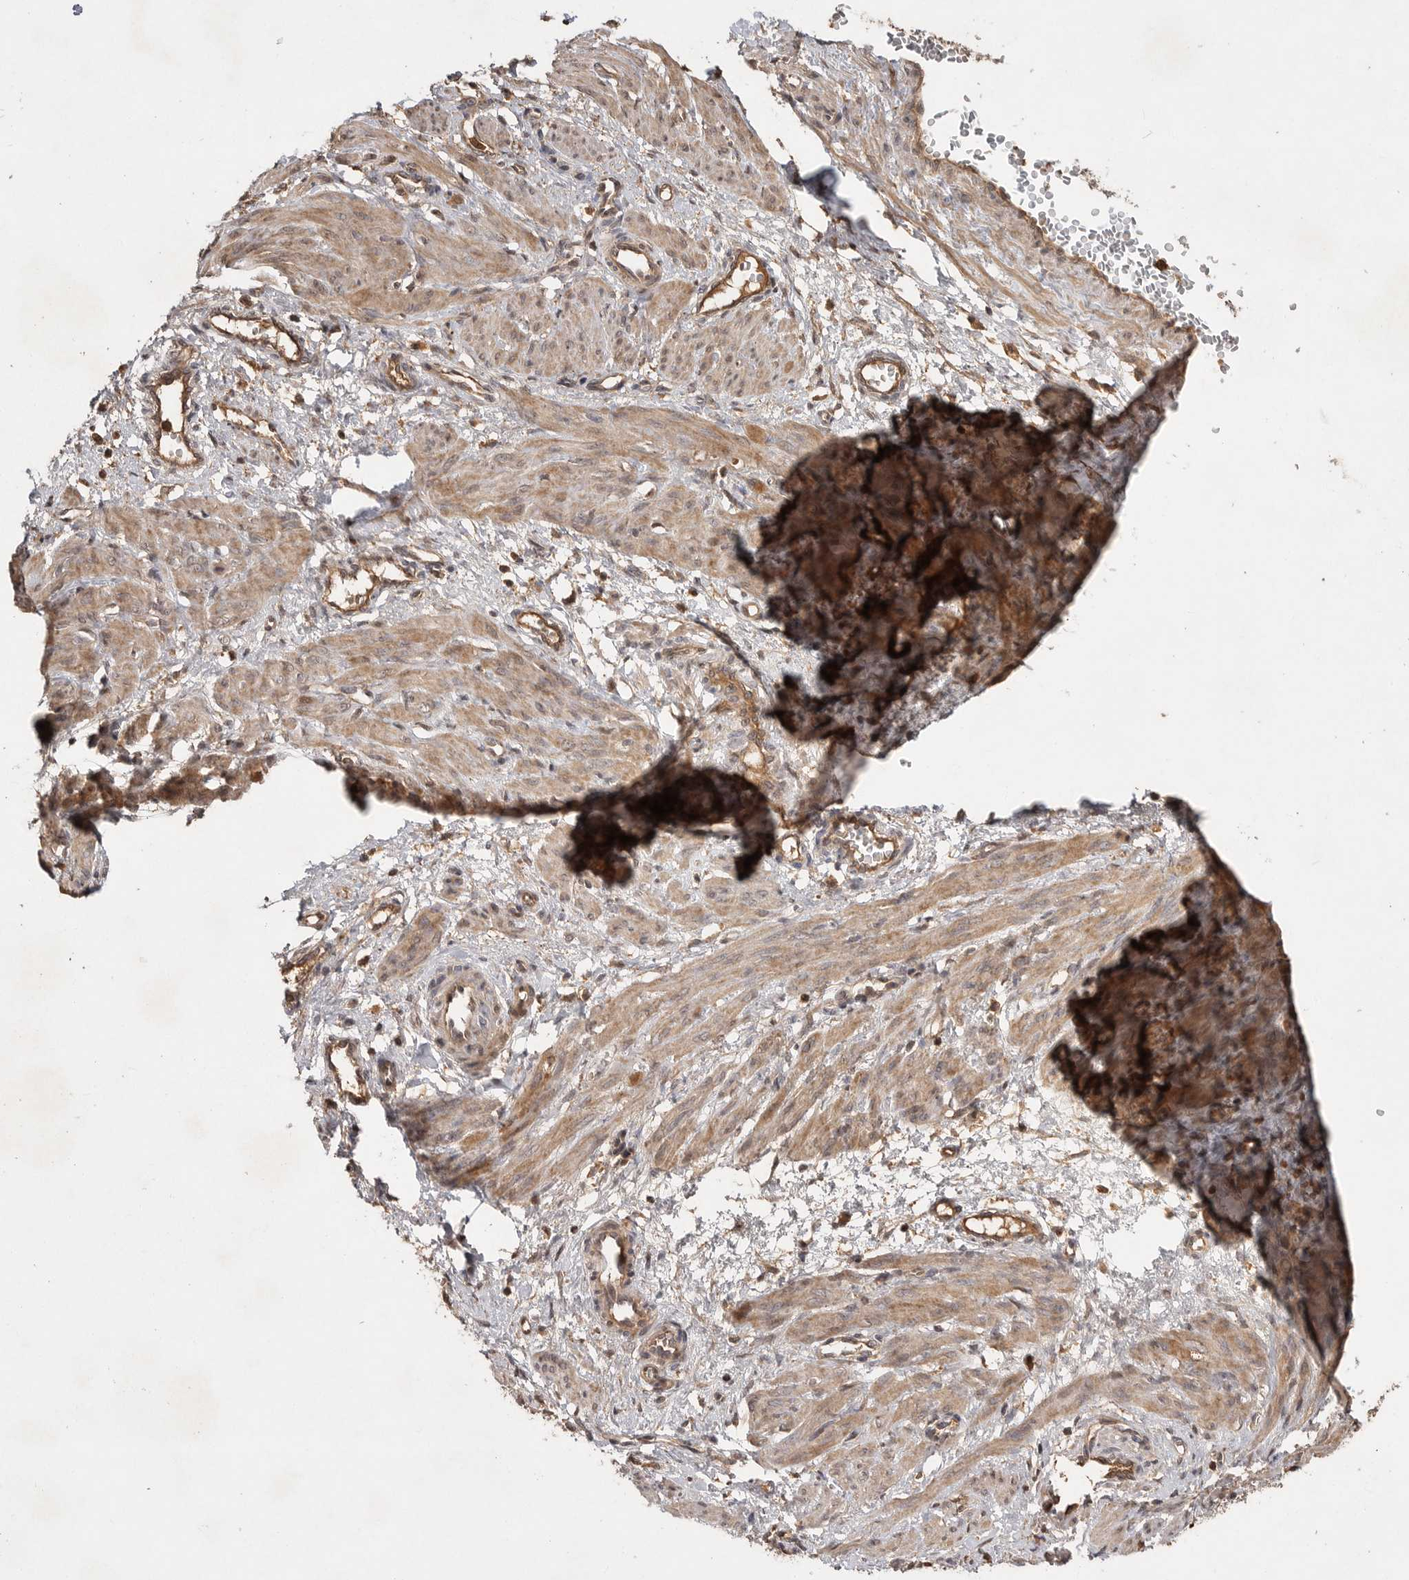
{"staining": {"intensity": "moderate", "quantity": "25%-75%", "location": "cytoplasmic/membranous"}, "tissue": "smooth muscle", "cell_type": "Smooth muscle cells", "image_type": "normal", "snomed": [{"axis": "morphology", "description": "Normal tissue, NOS"}, {"axis": "topography", "description": "Endometrium"}], "caption": "Protein expression analysis of unremarkable smooth muscle exhibits moderate cytoplasmic/membranous positivity in about 25%-75% of smooth muscle cells.", "gene": "VN1R4", "patient": {"sex": "female", "age": 33}}